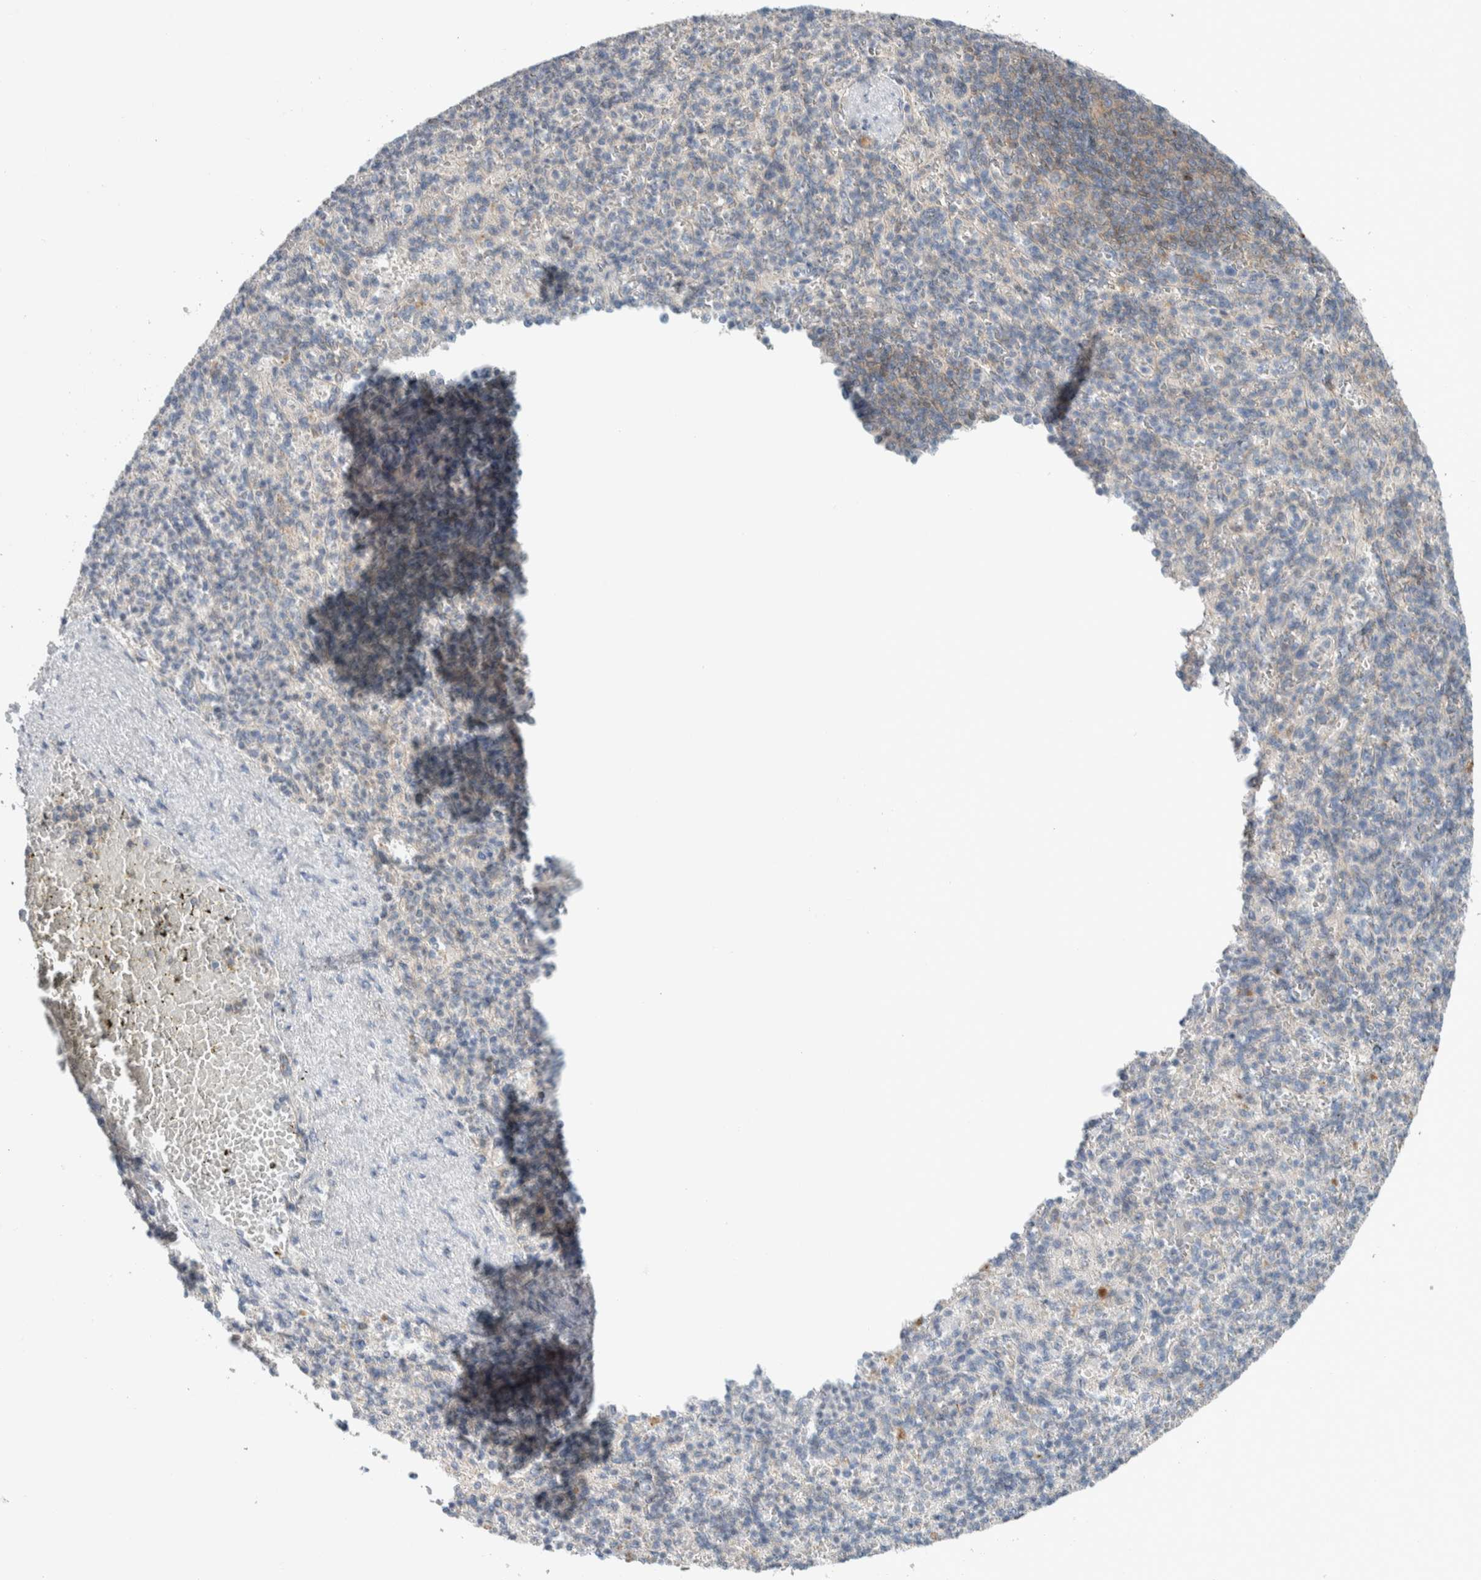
{"staining": {"intensity": "negative", "quantity": "none", "location": "none"}, "tissue": "spleen", "cell_type": "Cells in red pulp", "image_type": "normal", "snomed": [{"axis": "morphology", "description": "Normal tissue, NOS"}, {"axis": "topography", "description": "Spleen"}], "caption": "The micrograph exhibits no staining of cells in red pulp in unremarkable spleen.", "gene": "NFKB2", "patient": {"sex": "female", "age": 74}}